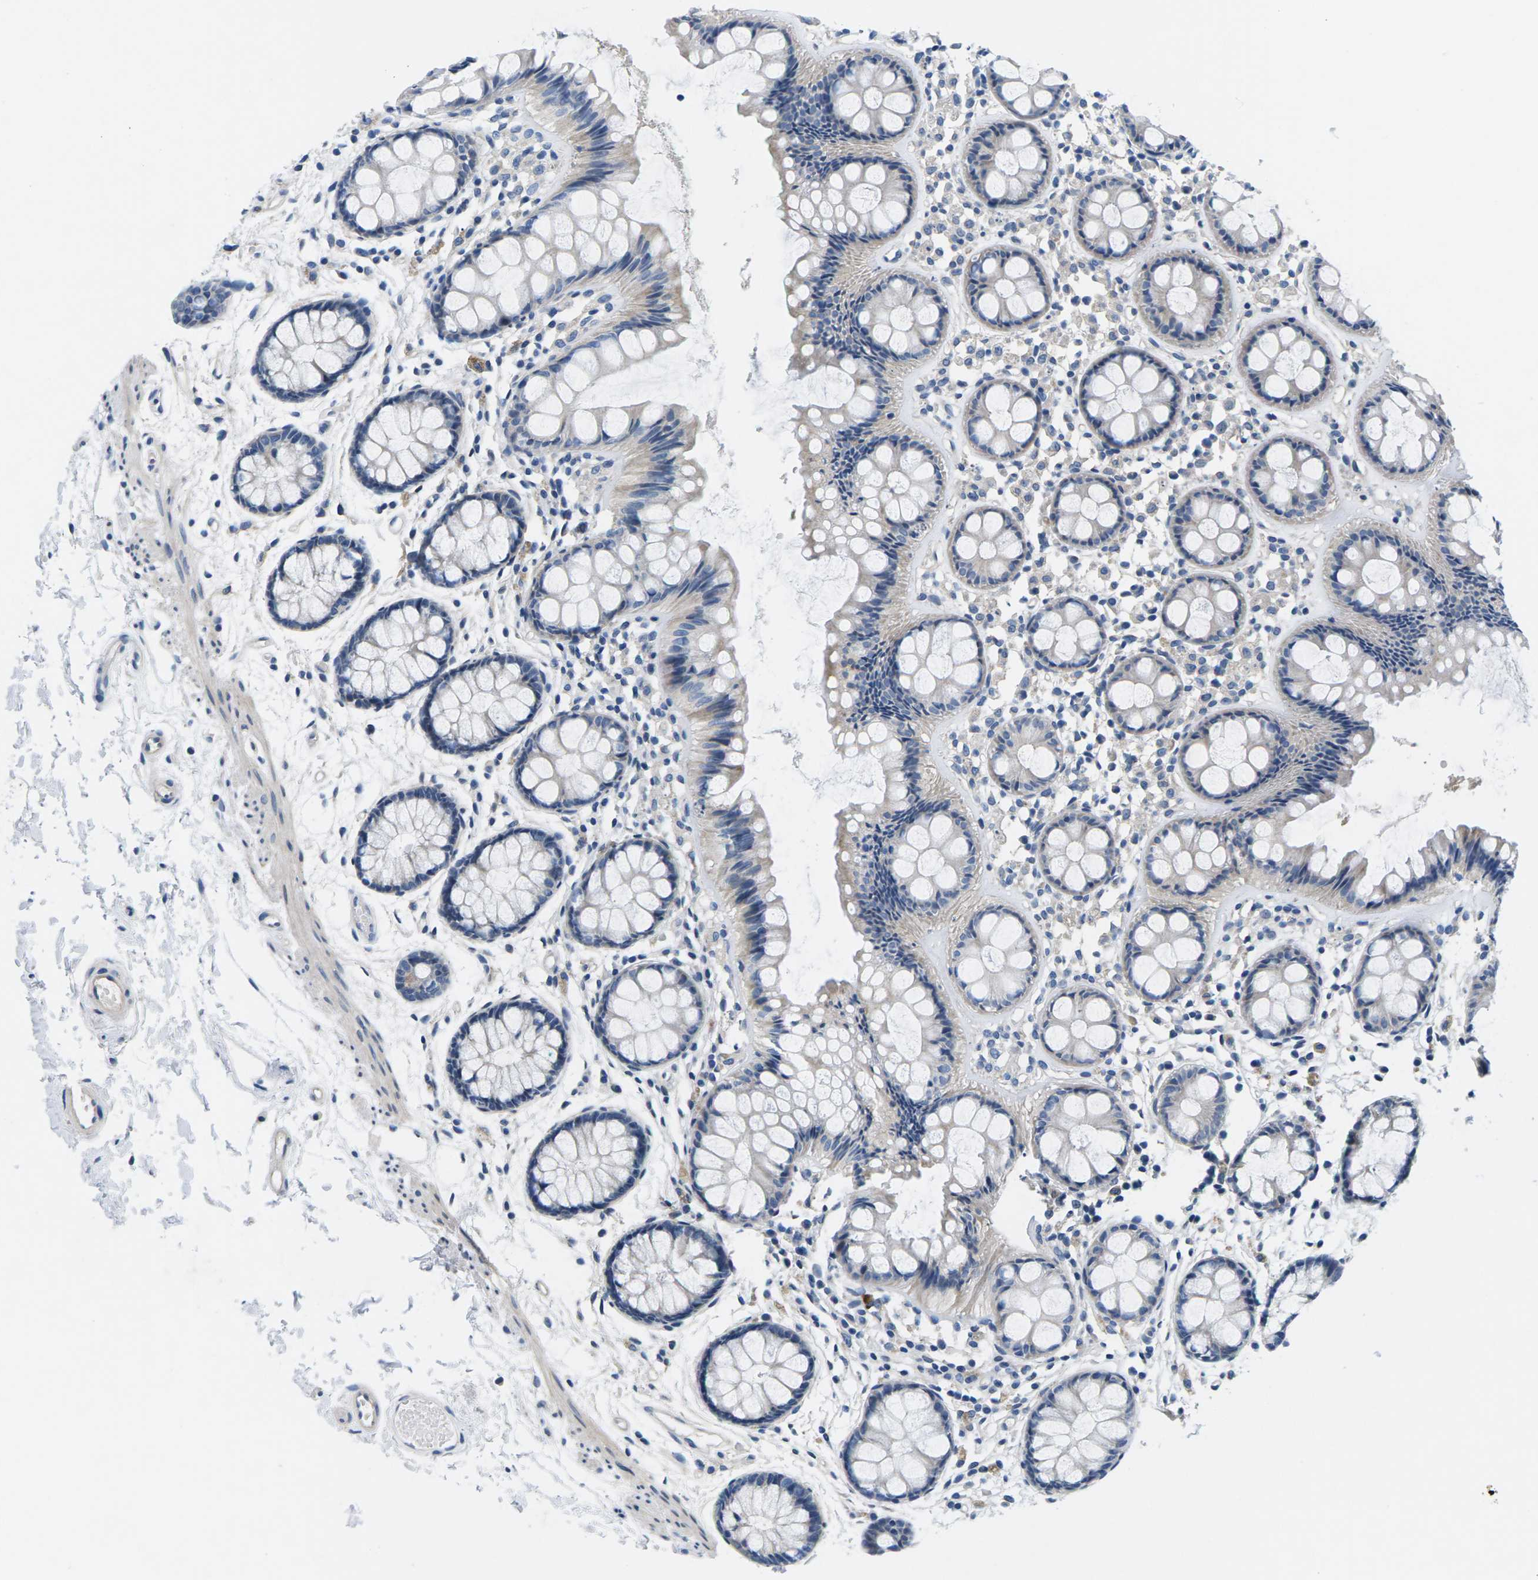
{"staining": {"intensity": "weak", "quantity": "<25%", "location": "cytoplasmic/membranous"}, "tissue": "rectum", "cell_type": "Glandular cells", "image_type": "normal", "snomed": [{"axis": "morphology", "description": "Normal tissue, NOS"}, {"axis": "topography", "description": "Rectum"}], "caption": "Immunohistochemical staining of normal human rectum exhibits no significant positivity in glandular cells.", "gene": "TSPAN2", "patient": {"sex": "female", "age": 66}}